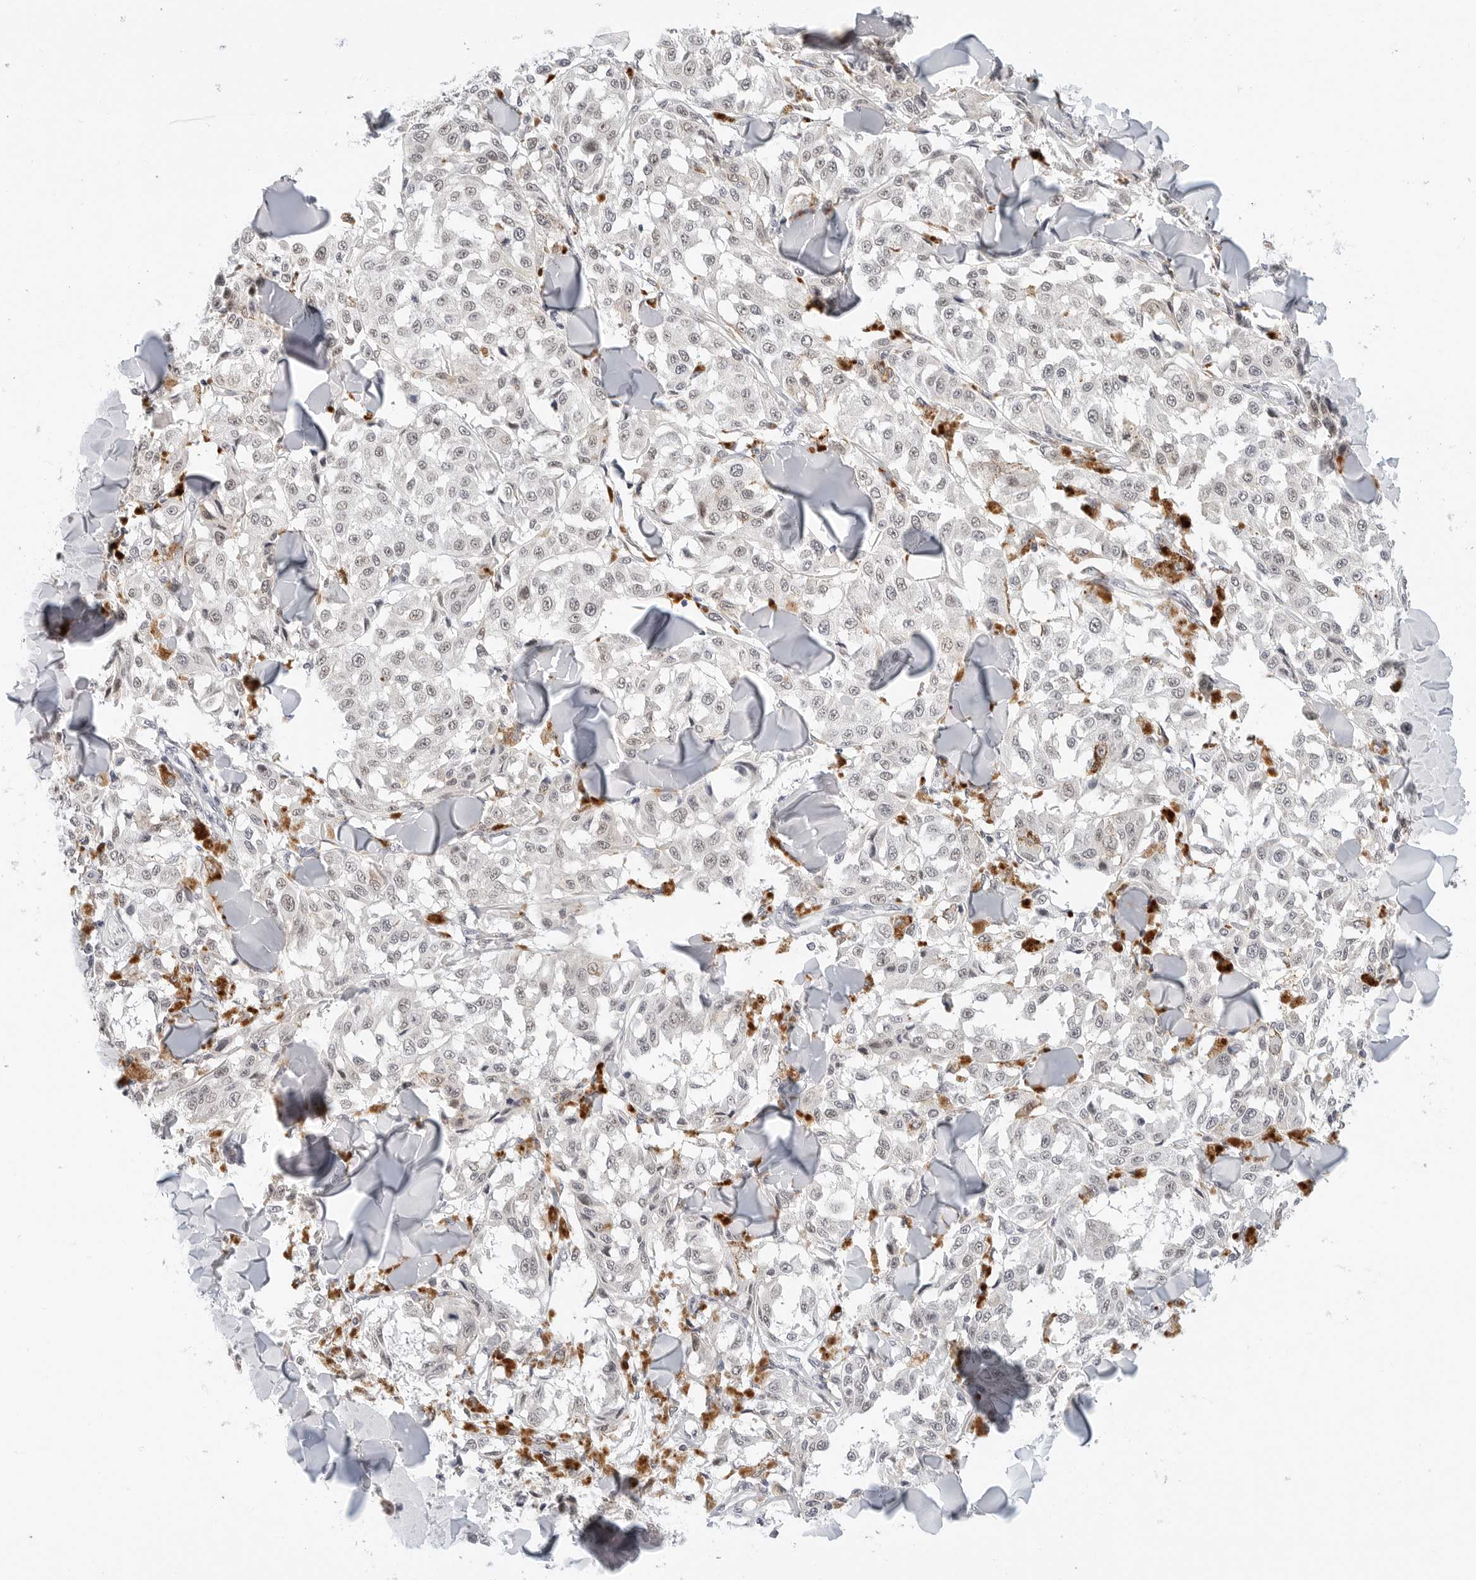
{"staining": {"intensity": "weak", "quantity": "25%-75%", "location": "cytoplasmic/membranous"}, "tissue": "melanoma", "cell_type": "Tumor cells", "image_type": "cancer", "snomed": [{"axis": "morphology", "description": "Malignant melanoma, NOS"}, {"axis": "topography", "description": "Skin"}], "caption": "Immunohistochemical staining of human melanoma displays low levels of weak cytoplasmic/membranous positivity in approximately 25%-75% of tumor cells. (Brightfield microscopy of DAB IHC at high magnification).", "gene": "TSEN2", "patient": {"sex": "female", "age": 64}}